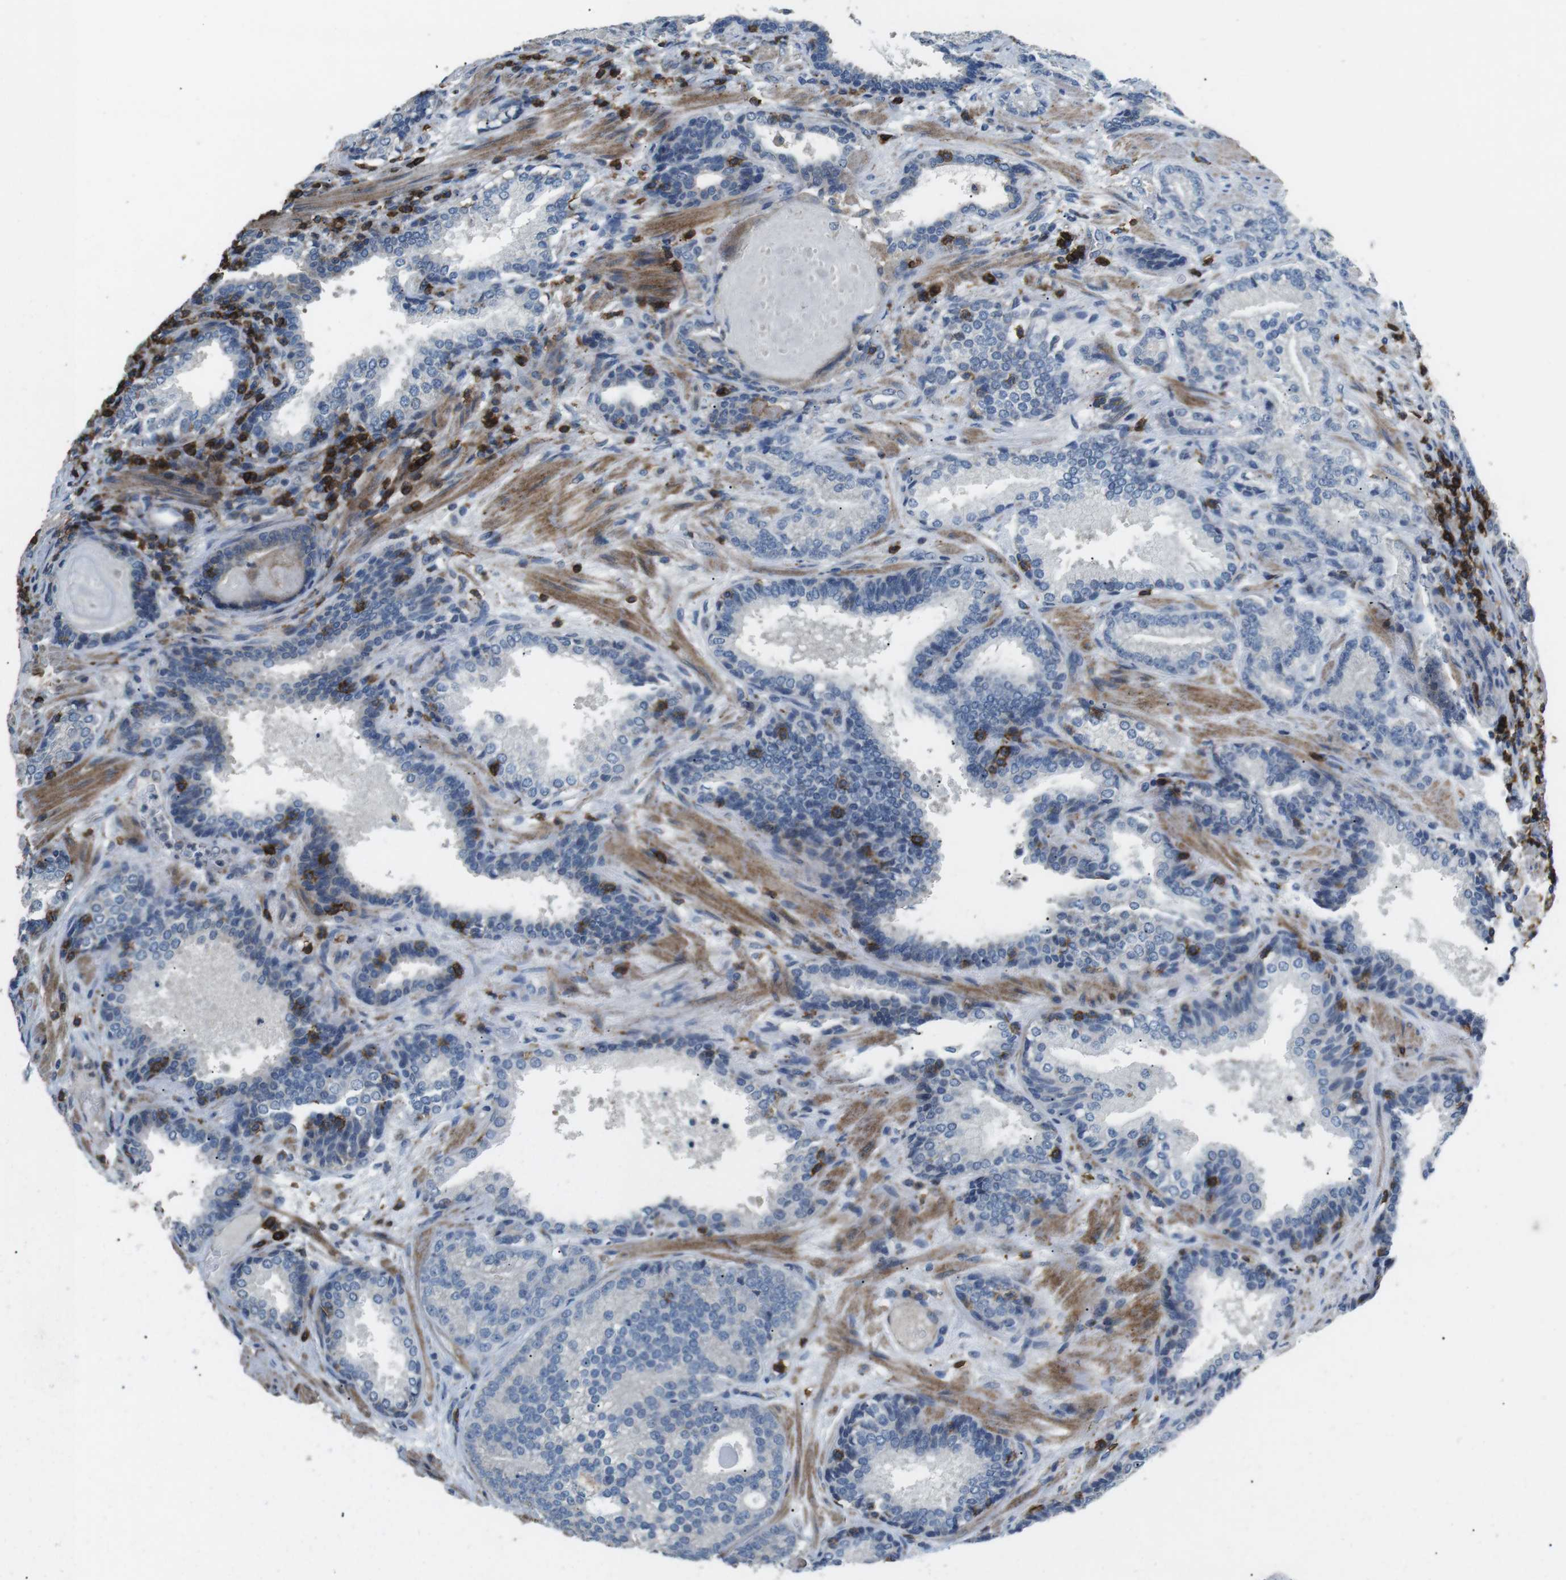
{"staining": {"intensity": "negative", "quantity": "none", "location": "none"}, "tissue": "prostate cancer", "cell_type": "Tumor cells", "image_type": "cancer", "snomed": [{"axis": "morphology", "description": "Adenocarcinoma, High grade"}, {"axis": "topography", "description": "Prostate"}], "caption": "High magnification brightfield microscopy of prostate cancer (high-grade adenocarcinoma) stained with DAB (3,3'-diaminobenzidine) (brown) and counterstained with hematoxylin (blue): tumor cells show no significant positivity. (Immunohistochemistry (ihc), brightfield microscopy, high magnification).", "gene": "CD6", "patient": {"sex": "male", "age": 61}}